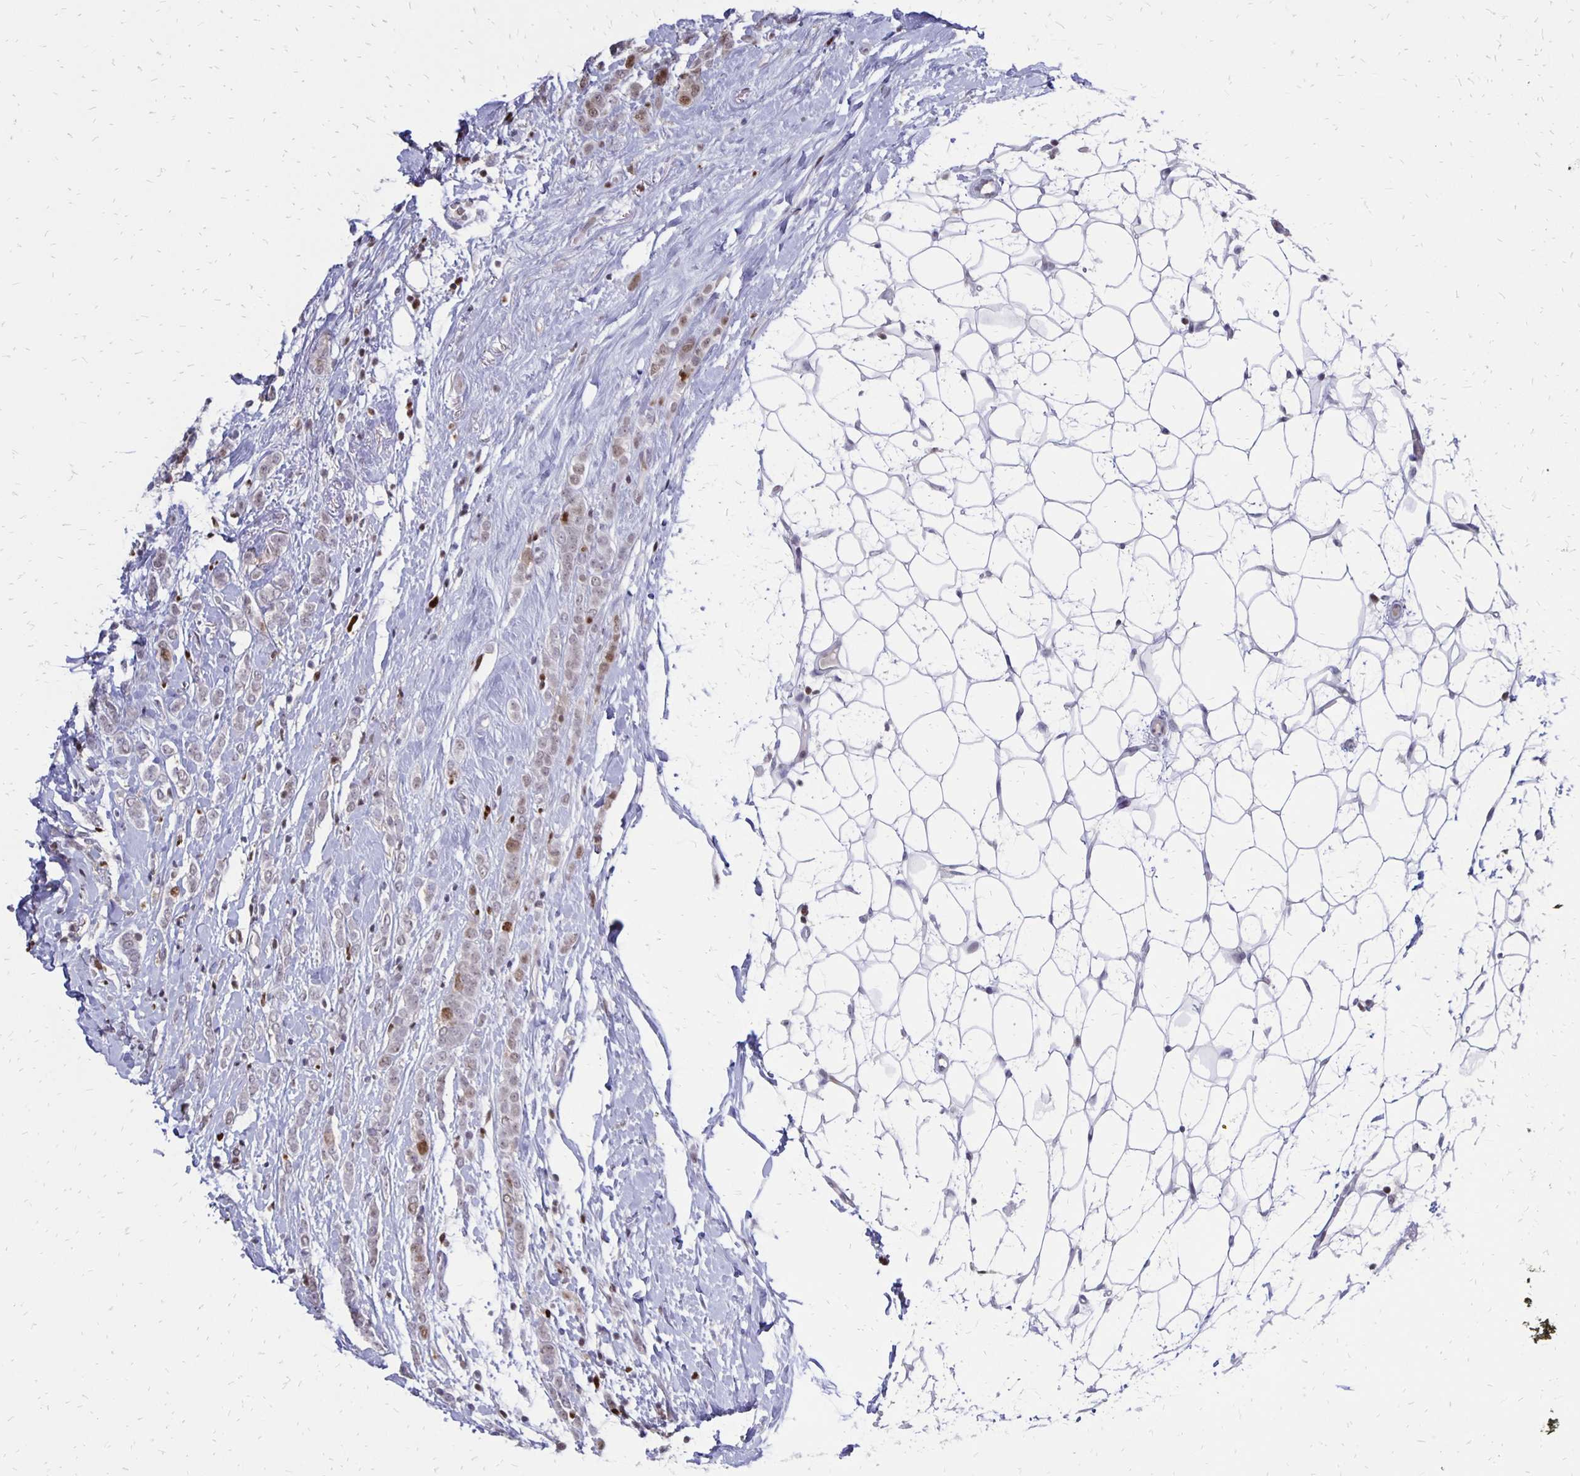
{"staining": {"intensity": "weak", "quantity": "<25%", "location": "nuclear"}, "tissue": "breast cancer", "cell_type": "Tumor cells", "image_type": "cancer", "snomed": [{"axis": "morphology", "description": "Lobular carcinoma"}, {"axis": "topography", "description": "Breast"}], "caption": "Immunohistochemical staining of breast lobular carcinoma exhibits no significant positivity in tumor cells.", "gene": "DCK", "patient": {"sex": "female", "age": 49}}